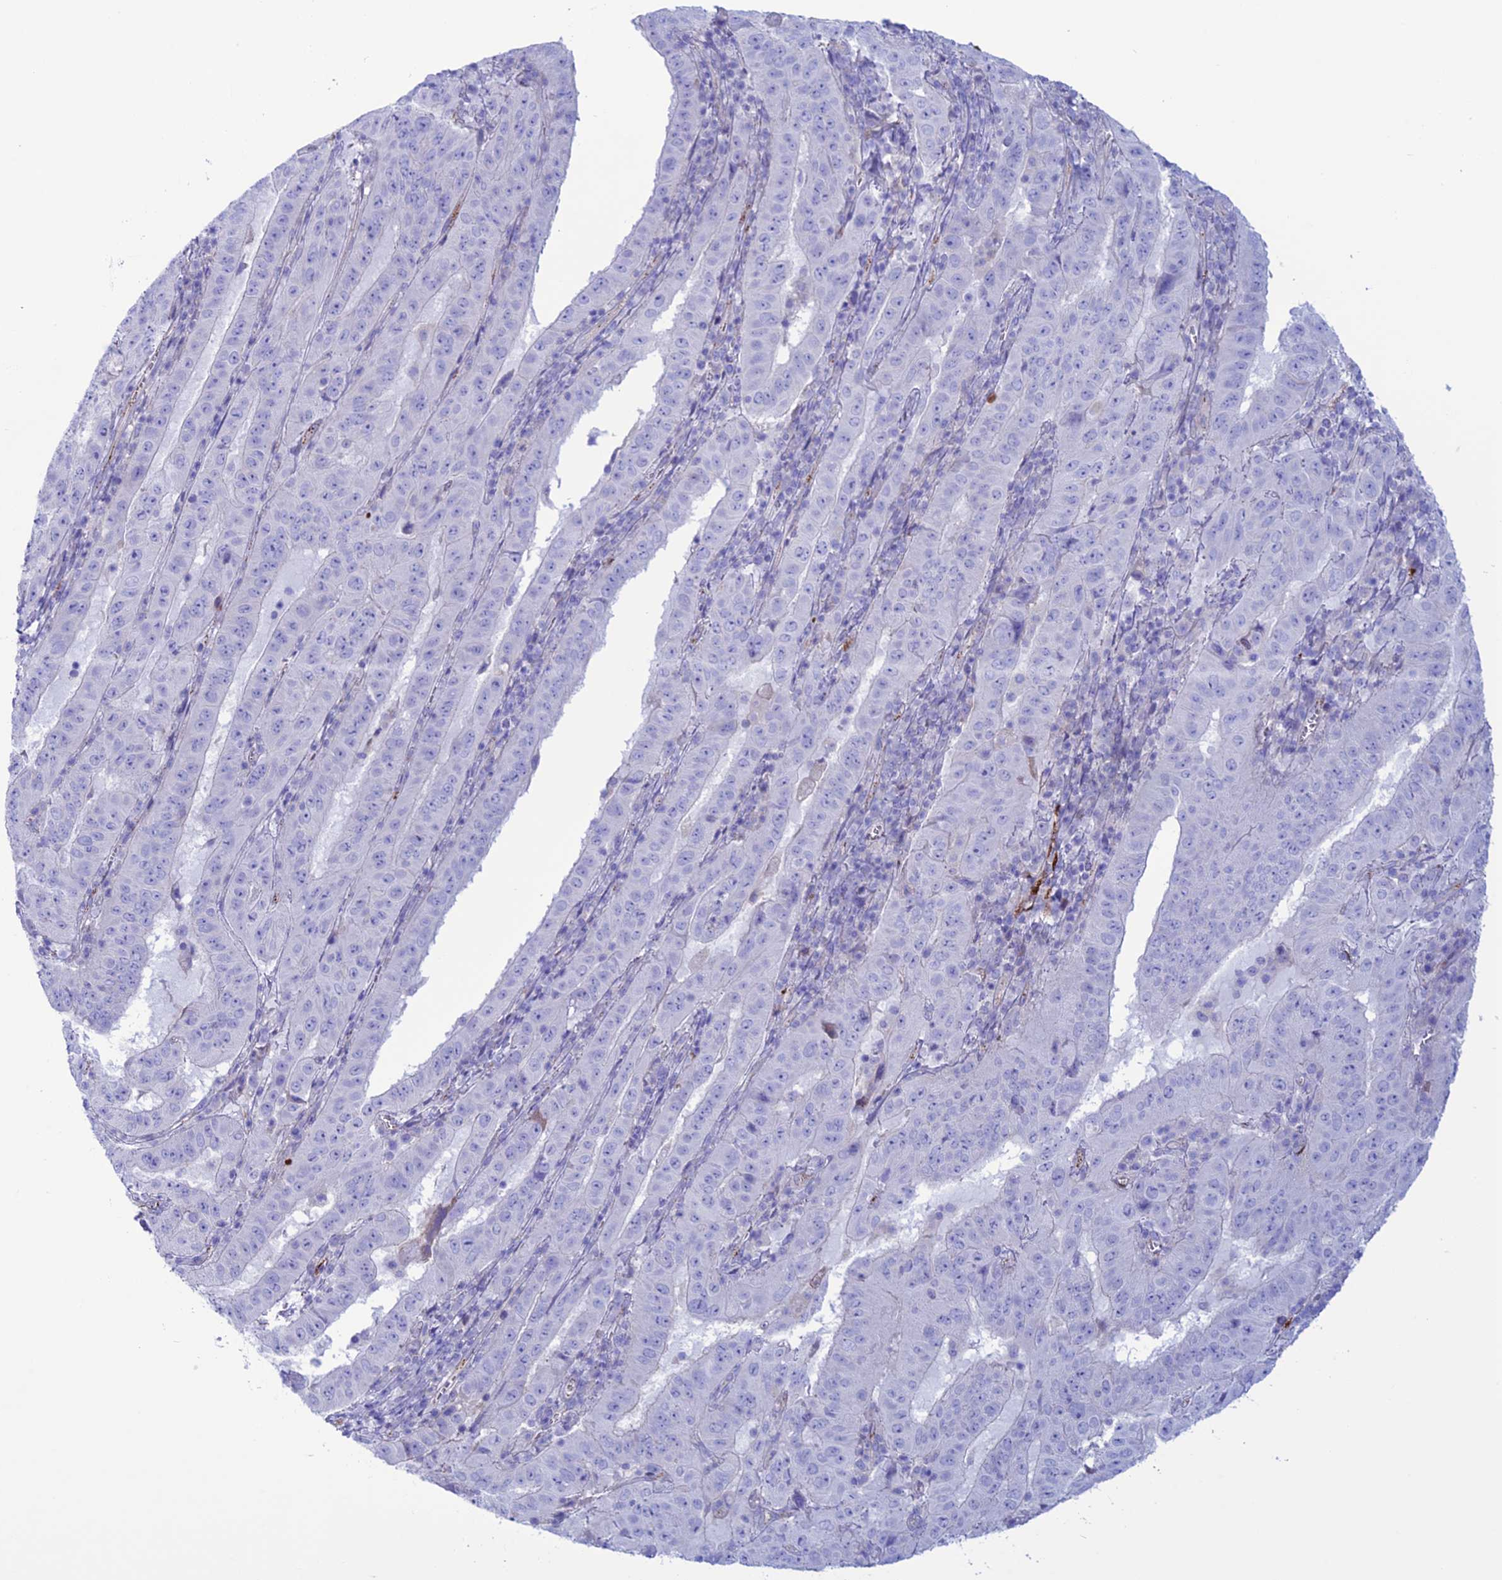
{"staining": {"intensity": "negative", "quantity": "none", "location": "none"}, "tissue": "pancreatic cancer", "cell_type": "Tumor cells", "image_type": "cancer", "snomed": [{"axis": "morphology", "description": "Adenocarcinoma, NOS"}, {"axis": "topography", "description": "Pancreas"}], "caption": "Human pancreatic adenocarcinoma stained for a protein using immunohistochemistry reveals no positivity in tumor cells.", "gene": "CDC42EP5", "patient": {"sex": "male", "age": 63}}